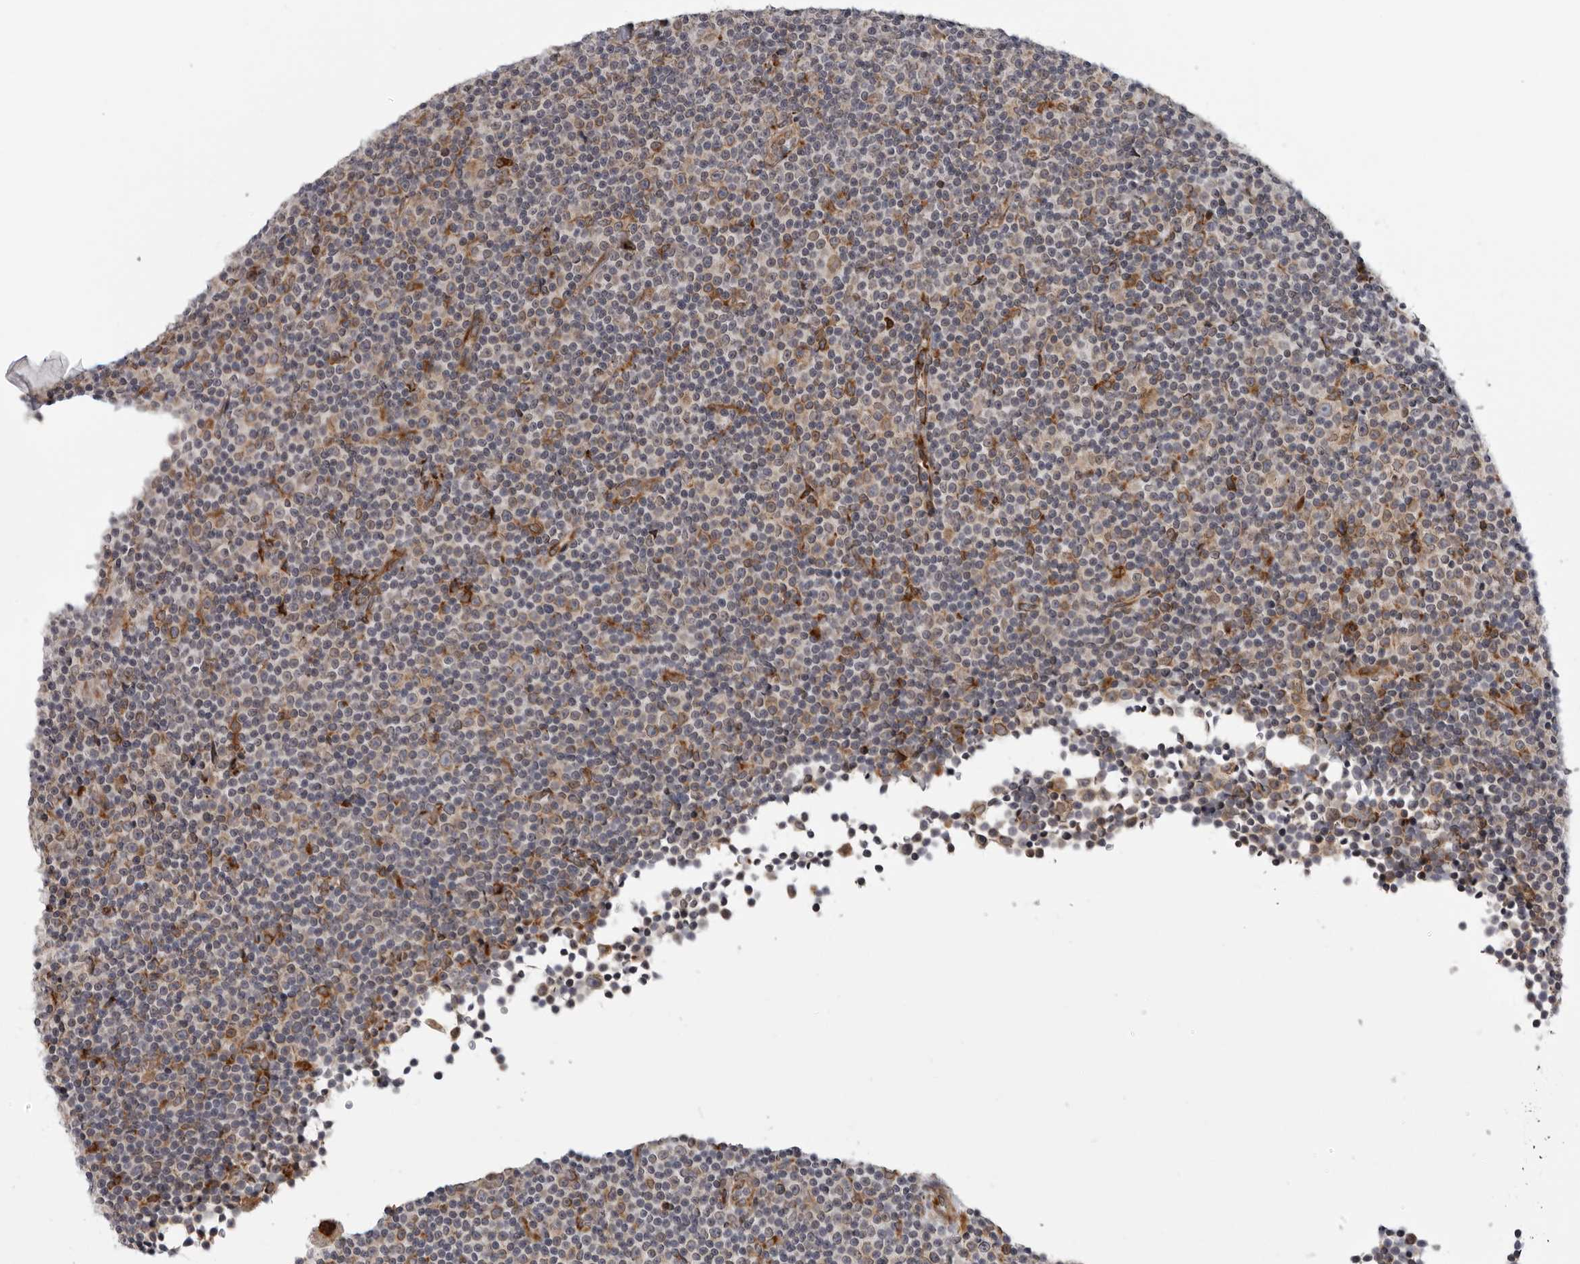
{"staining": {"intensity": "moderate", "quantity": "<25%", "location": "cytoplasmic/membranous"}, "tissue": "lymphoma", "cell_type": "Tumor cells", "image_type": "cancer", "snomed": [{"axis": "morphology", "description": "Malignant lymphoma, non-Hodgkin's type, Low grade"}, {"axis": "topography", "description": "Lymph node"}], "caption": "The image displays staining of lymphoma, revealing moderate cytoplasmic/membranous protein expression (brown color) within tumor cells. Using DAB (3,3'-diaminobenzidine) (brown) and hematoxylin (blue) stains, captured at high magnification using brightfield microscopy.", "gene": "ALPK2", "patient": {"sex": "female", "age": 67}}